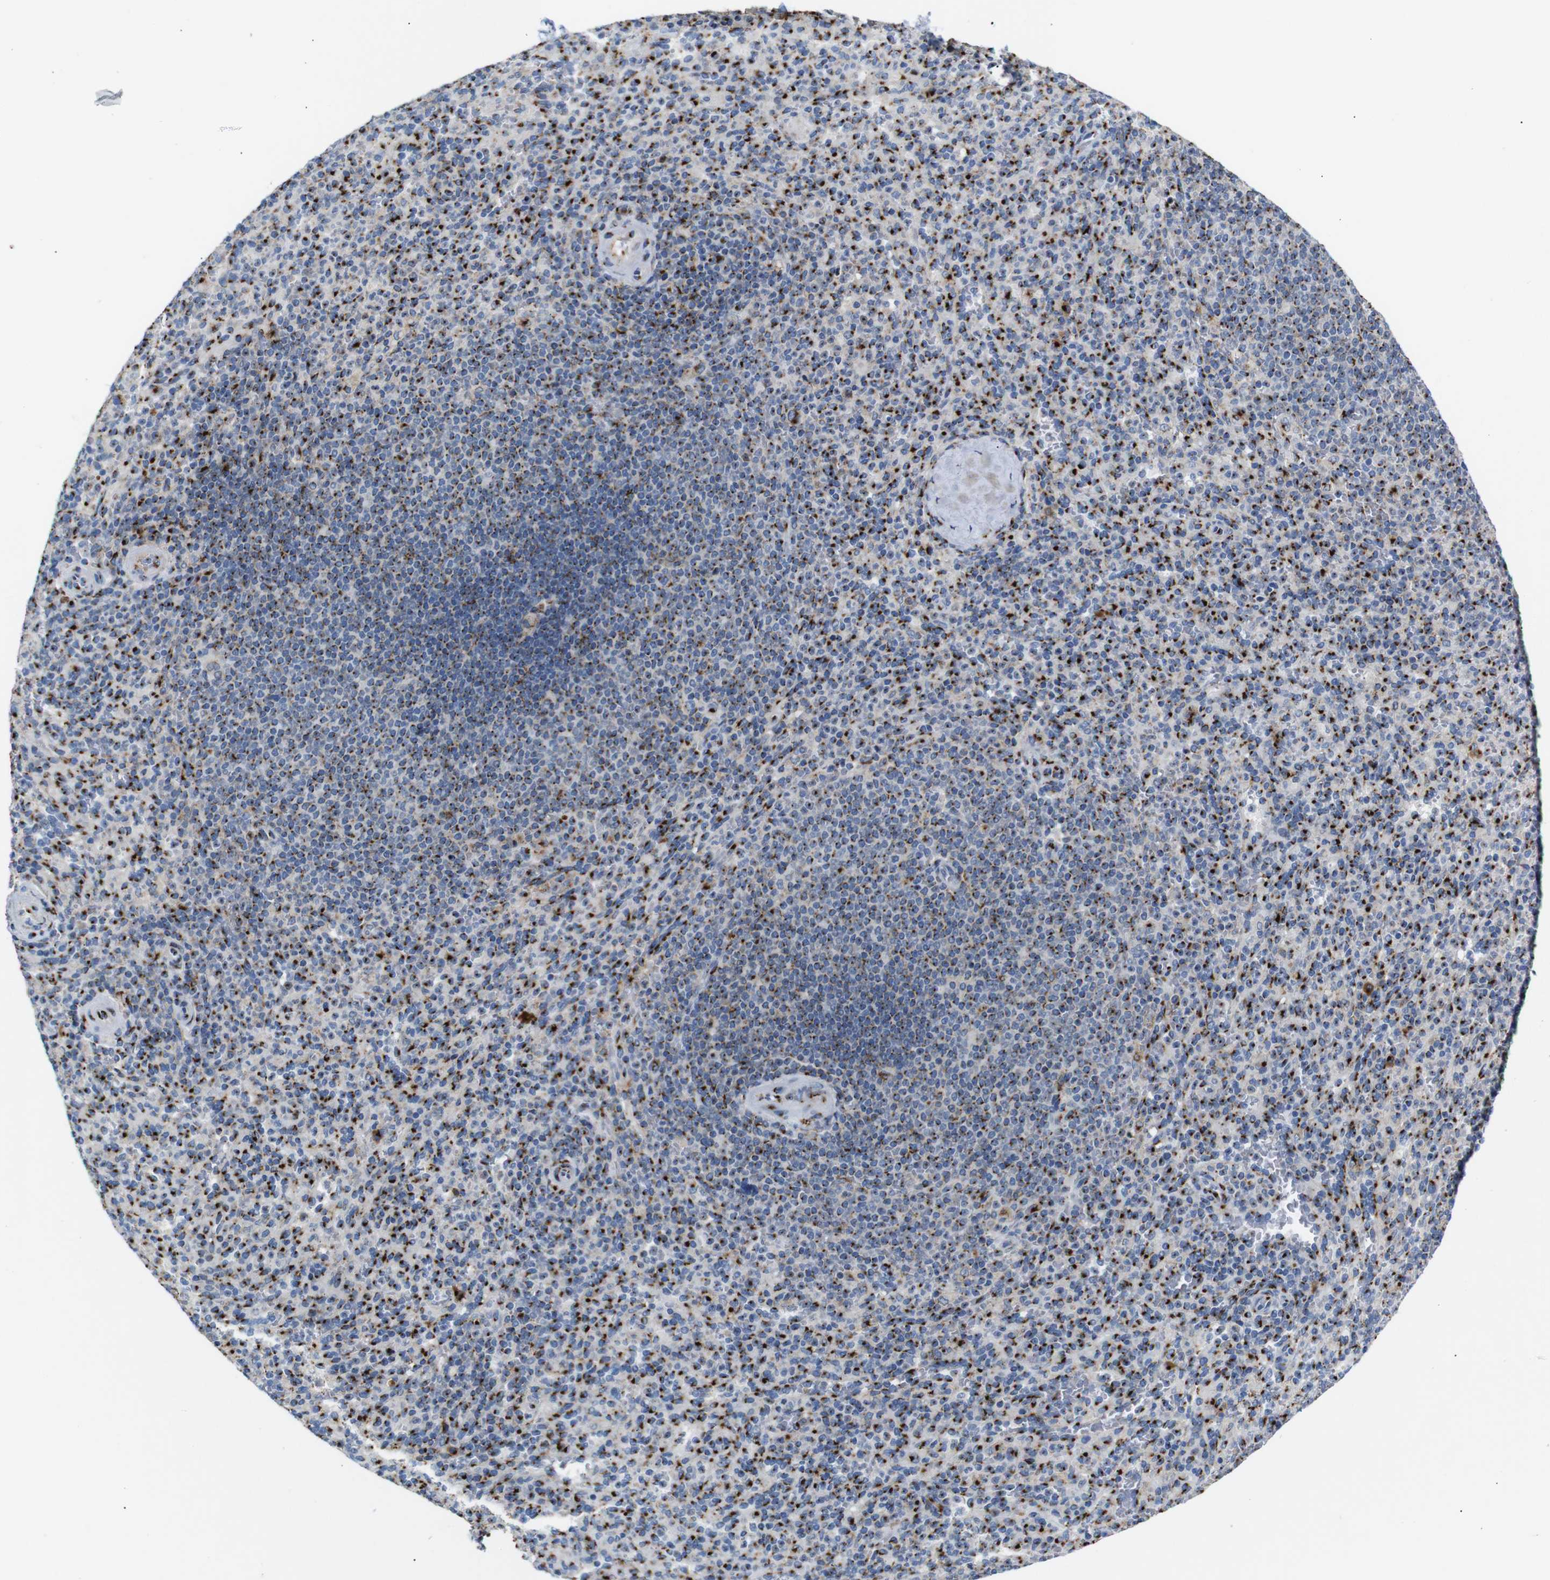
{"staining": {"intensity": "strong", "quantity": ">75%", "location": "cytoplasmic/membranous"}, "tissue": "spleen", "cell_type": "Cells in red pulp", "image_type": "normal", "snomed": [{"axis": "morphology", "description": "Normal tissue, NOS"}, {"axis": "topography", "description": "Spleen"}], "caption": "Brown immunohistochemical staining in normal human spleen shows strong cytoplasmic/membranous positivity in approximately >75% of cells in red pulp. (DAB = brown stain, brightfield microscopy at high magnification).", "gene": "TGOLN2", "patient": {"sex": "male", "age": 36}}